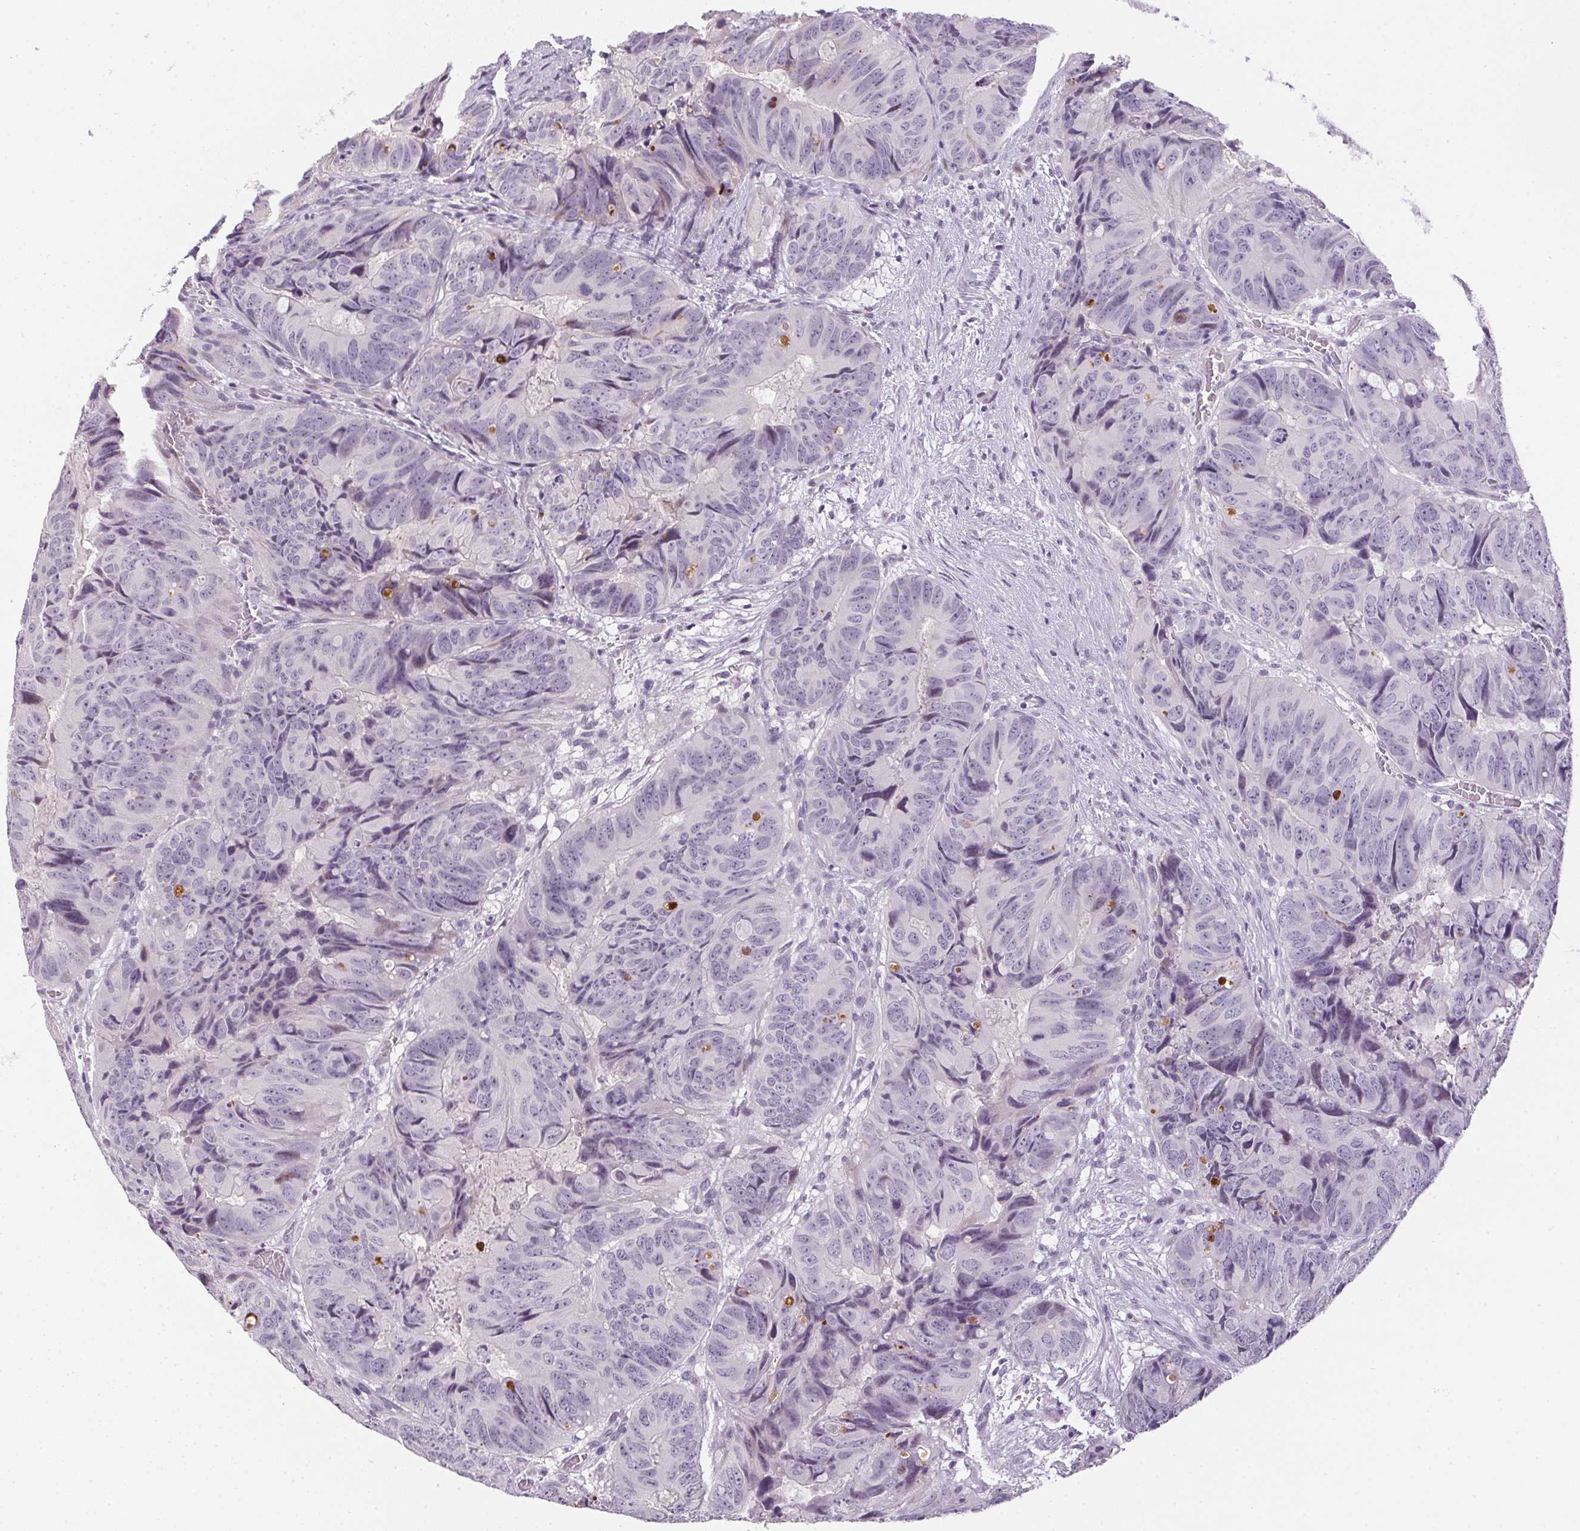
{"staining": {"intensity": "negative", "quantity": "none", "location": "none"}, "tissue": "colorectal cancer", "cell_type": "Tumor cells", "image_type": "cancer", "snomed": [{"axis": "morphology", "description": "Adenocarcinoma, NOS"}, {"axis": "topography", "description": "Colon"}], "caption": "DAB (3,3'-diaminobenzidine) immunohistochemical staining of human colorectal adenocarcinoma displays no significant positivity in tumor cells.", "gene": "GSDMC", "patient": {"sex": "male", "age": 79}}